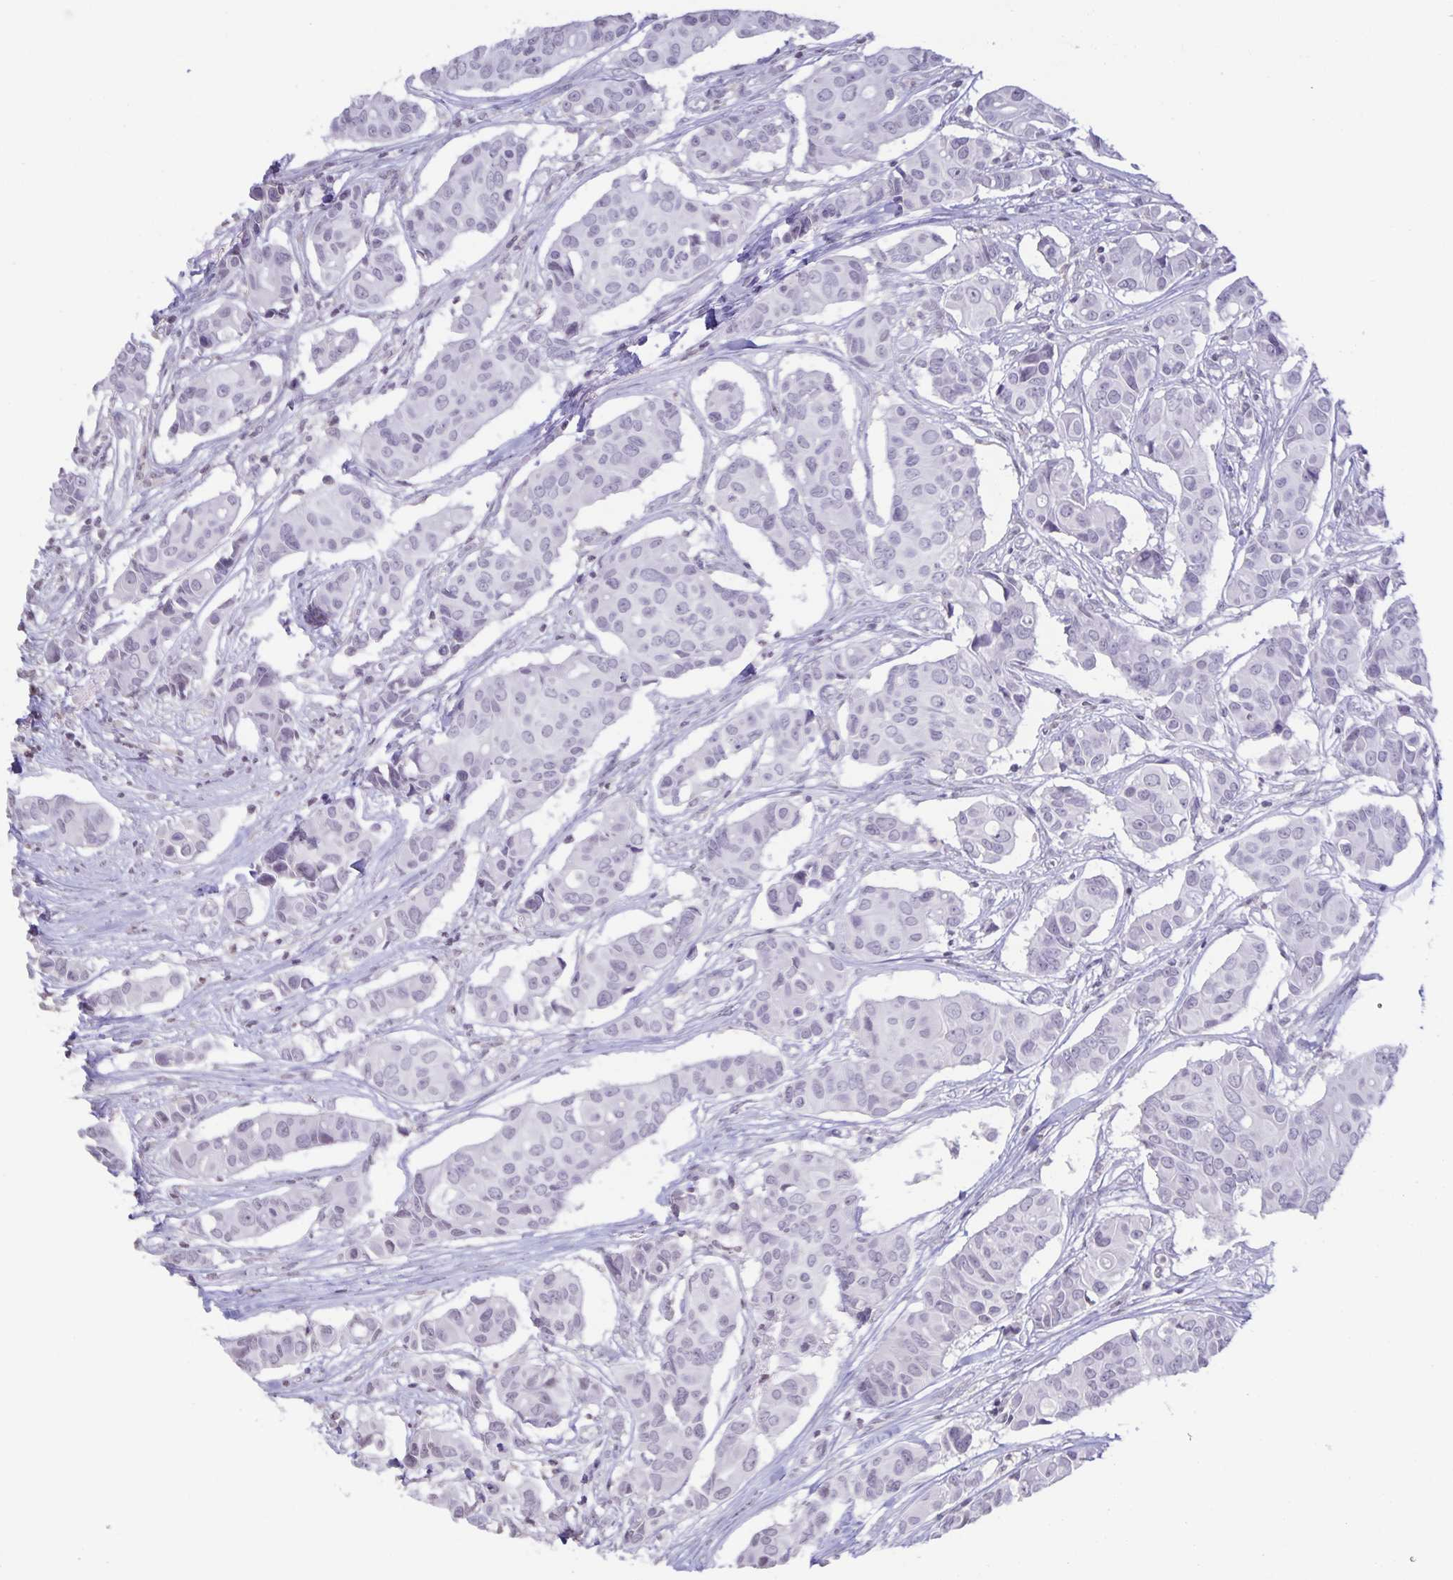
{"staining": {"intensity": "negative", "quantity": "none", "location": "none"}, "tissue": "breast cancer", "cell_type": "Tumor cells", "image_type": "cancer", "snomed": [{"axis": "morphology", "description": "Normal tissue, NOS"}, {"axis": "morphology", "description": "Duct carcinoma"}, {"axis": "topography", "description": "Skin"}, {"axis": "topography", "description": "Breast"}], "caption": "Breast cancer (infiltrating ductal carcinoma) stained for a protein using immunohistochemistry (IHC) displays no staining tumor cells.", "gene": "AQP4", "patient": {"sex": "female", "age": 54}}